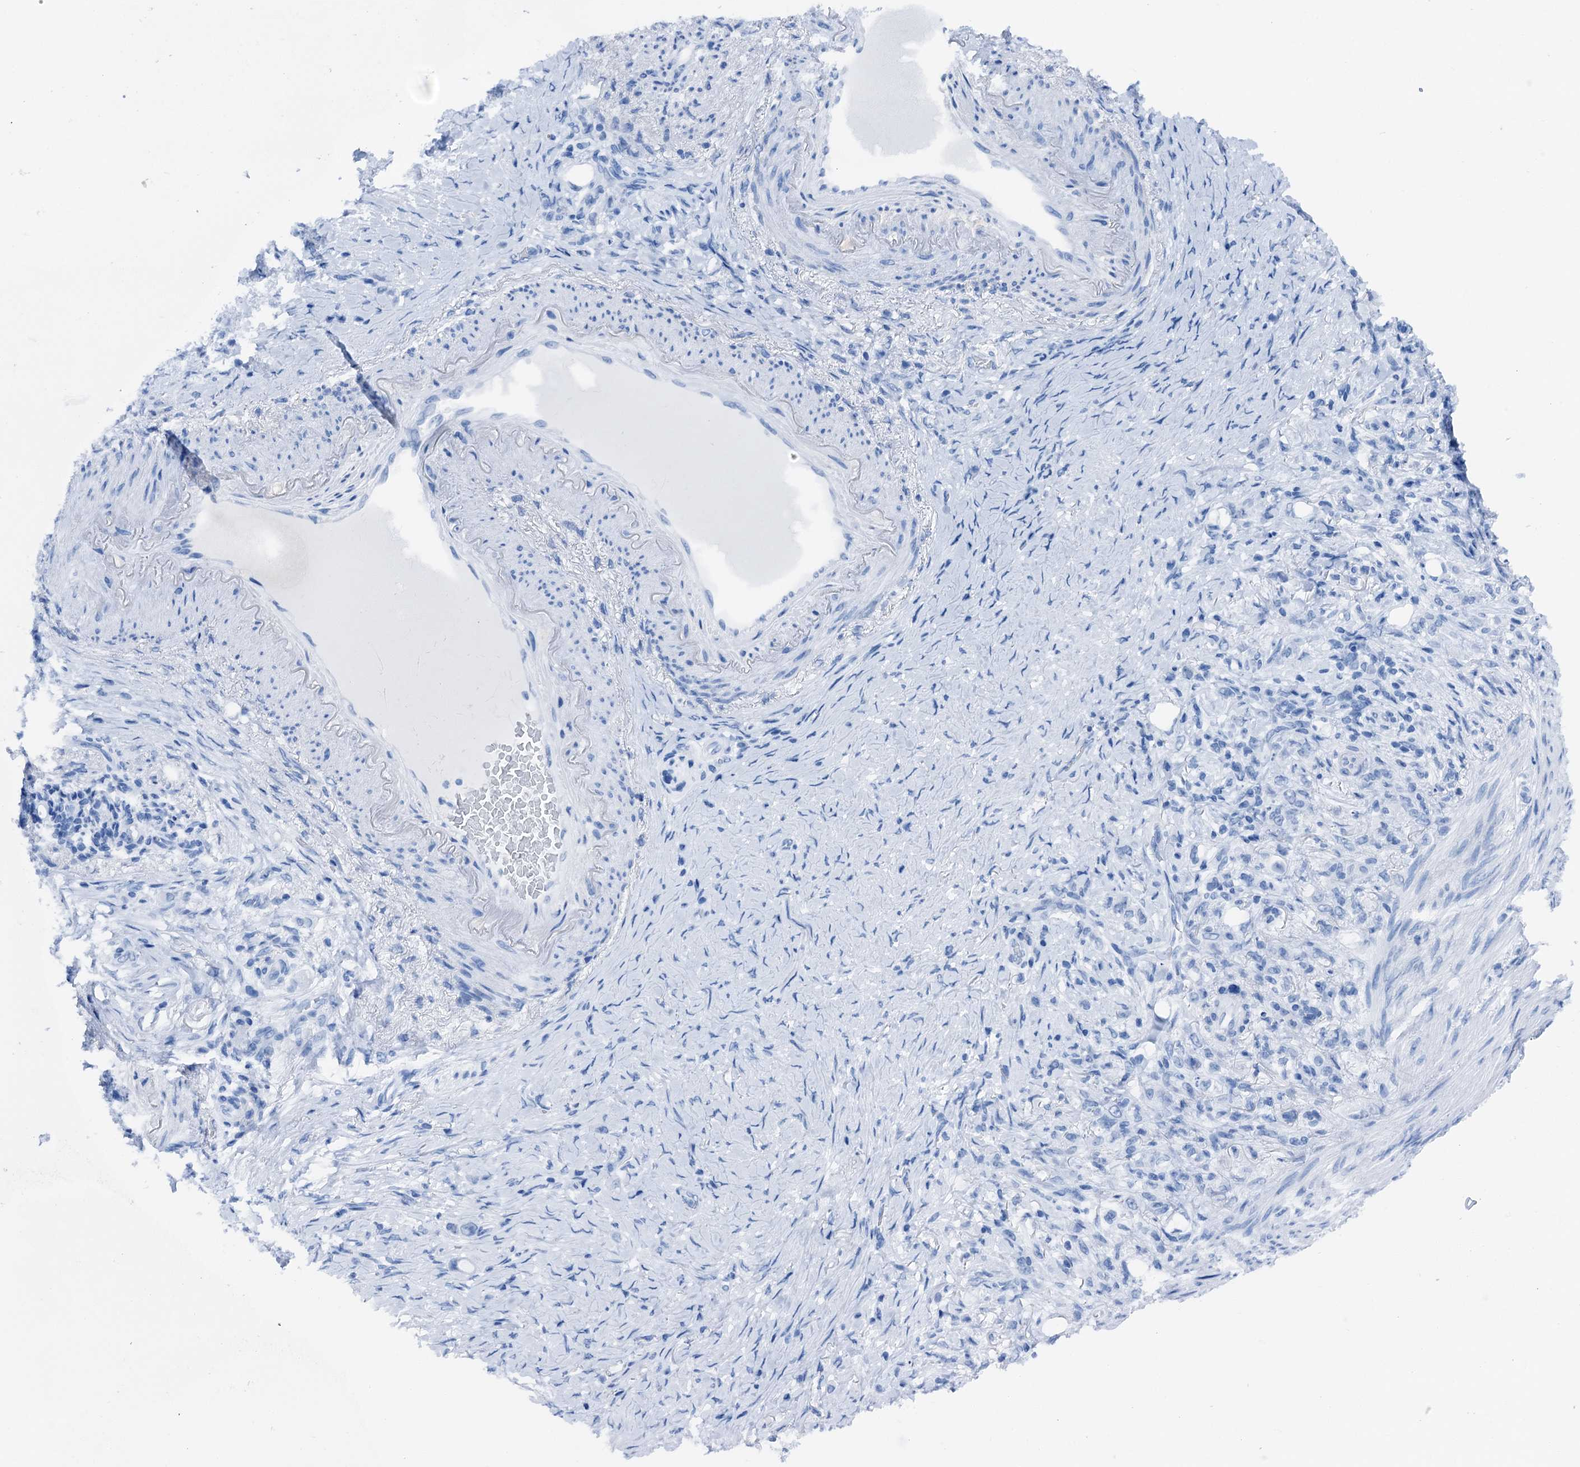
{"staining": {"intensity": "negative", "quantity": "none", "location": "none"}, "tissue": "stomach cancer", "cell_type": "Tumor cells", "image_type": "cancer", "snomed": [{"axis": "morphology", "description": "Adenocarcinoma, NOS"}, {"axis": "topography", "description": "Stomach"}], "caption": "Immunohistochemistry histopathology image of adenocarcinoma (stomach) stained for a protein (brown), which displays no expression in tumor cells.", "gene": "CBLN3", "patient": {"sex": "female", "age": 79}}